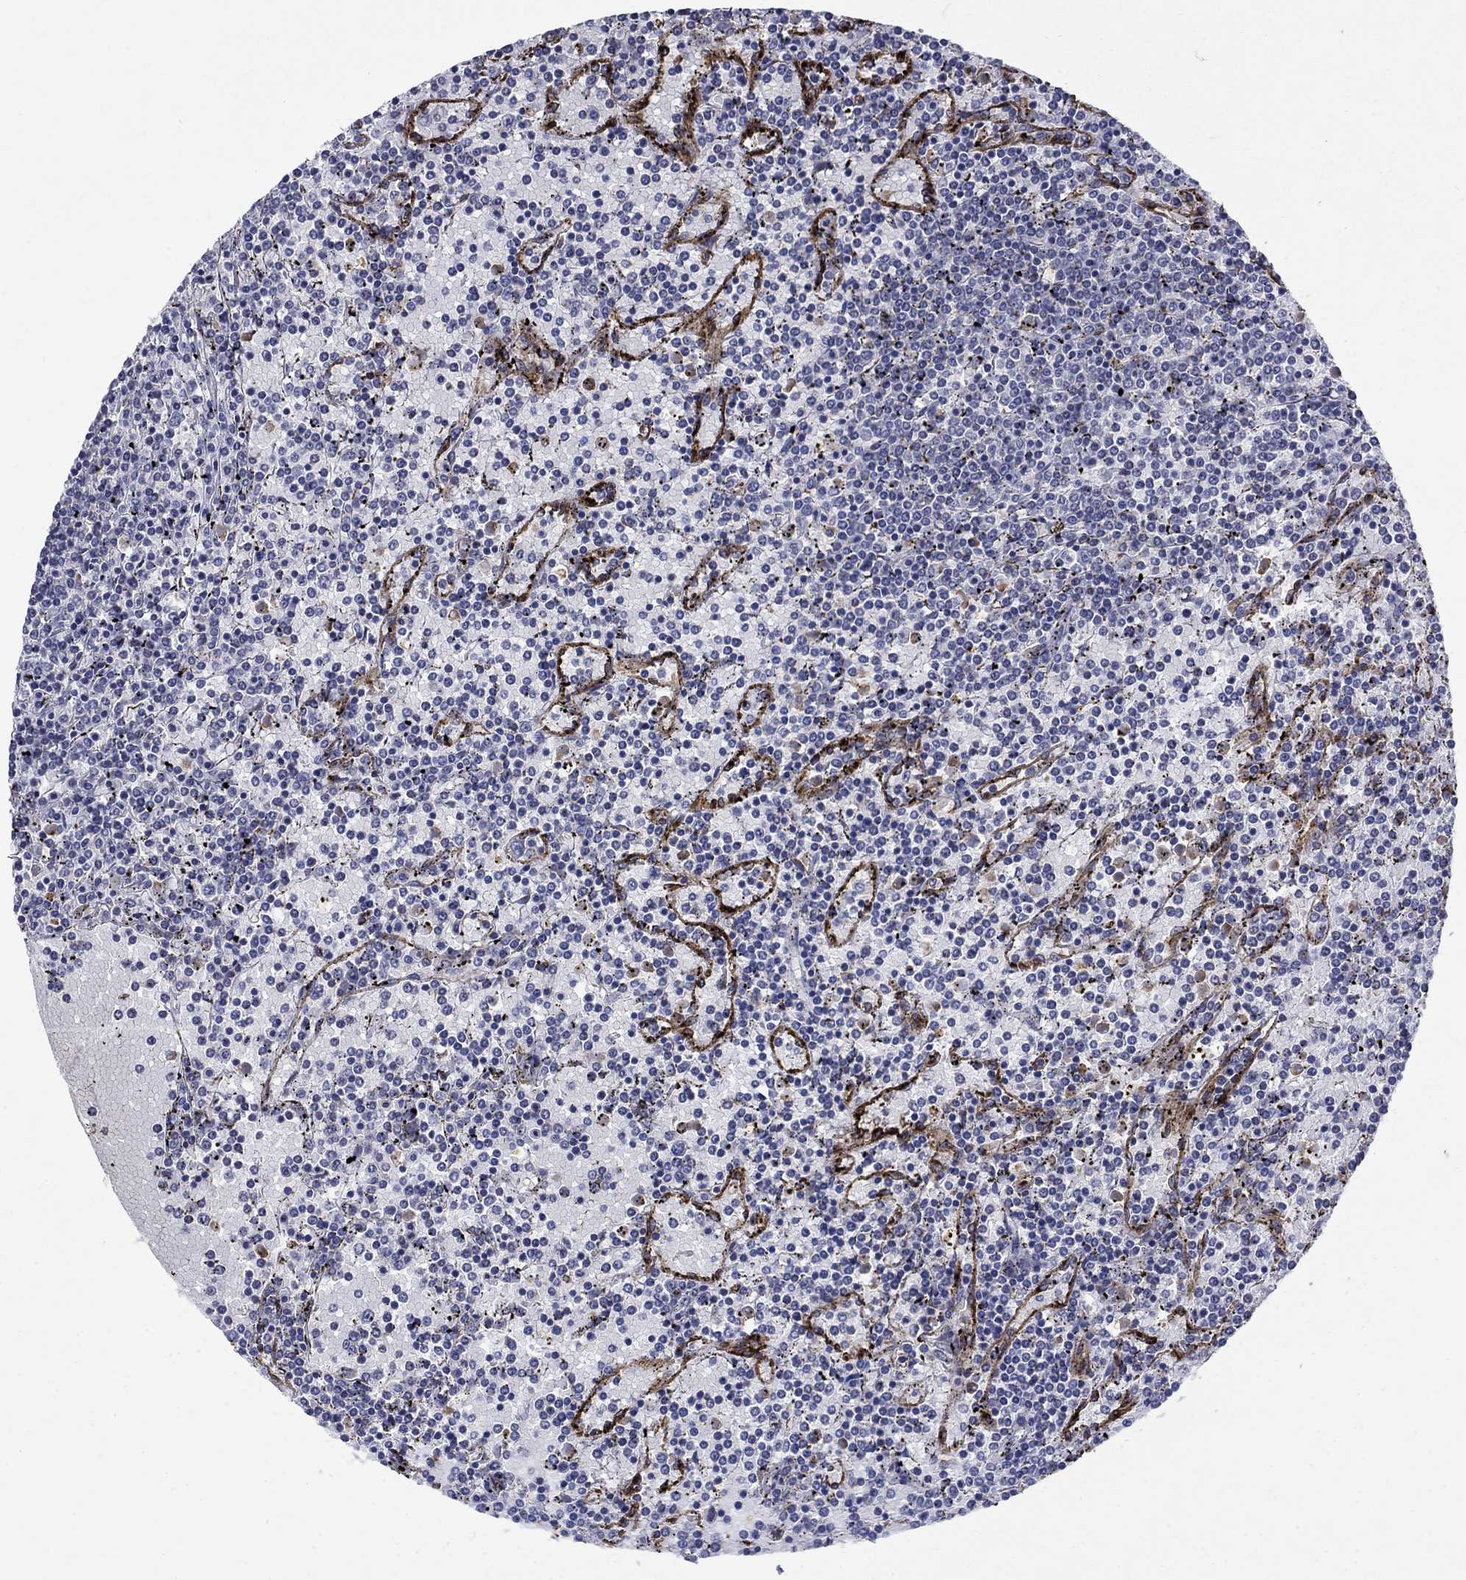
{"staining": {"intensity": "negative", "quantity": "none", "location": "none"}, "tissue": "lymphoma", "cell_type": "Tumor cells", "image_type": "cancer", "snomed": [{"axis": "morphology", "description": "Malignant lymphoma, non-Hodgkin's type, Low grade"}, {"axis": "topography", "description": "Spleen"}], "caption": "Lymphoma was stained to show a protein in brown. There is no significant expression in tumor cells.", "gene": "STAB2", "patient": {"sex": "female", "age": 77}}